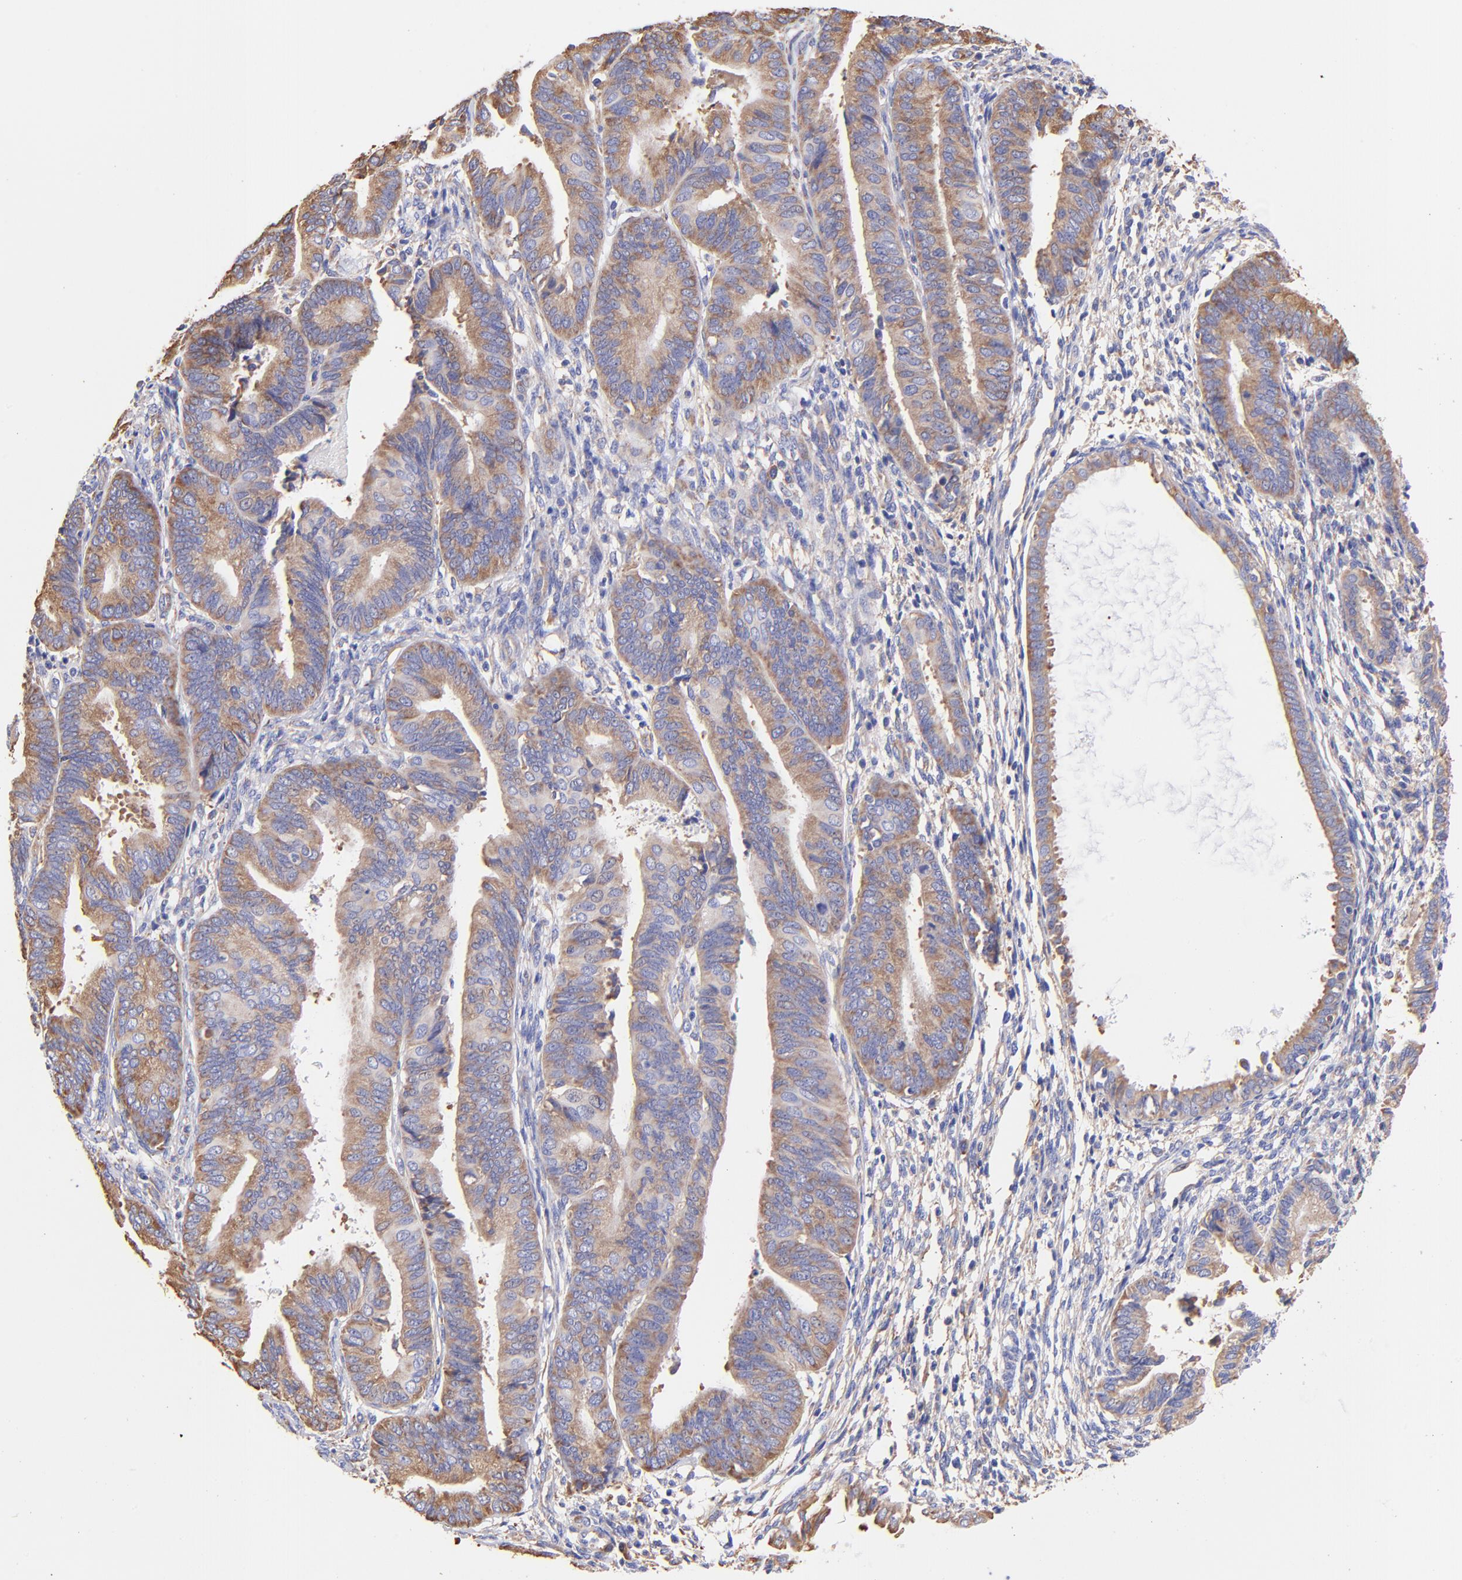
{"staining": {"intensity": "moderate", "quantity": ">75%", "location": "cytoplasmic/membranous"}, "tissue": "endometrial cancer", "cell_type": "Tumor cells", "image_type": "cancer", "snomed": [{"axis": "morphology", "description": "Adenocarcinoma, NOS"}, {"axis": "topography", "description": "Endometrium"}], "caption": "A brown stain highlights moderate cytoplasmic/membranous staining of a protein in endometrial adenocarcinoma tumor cells.", "gene": "RPL30", "patient": {"sex": "female", "age": 63}}